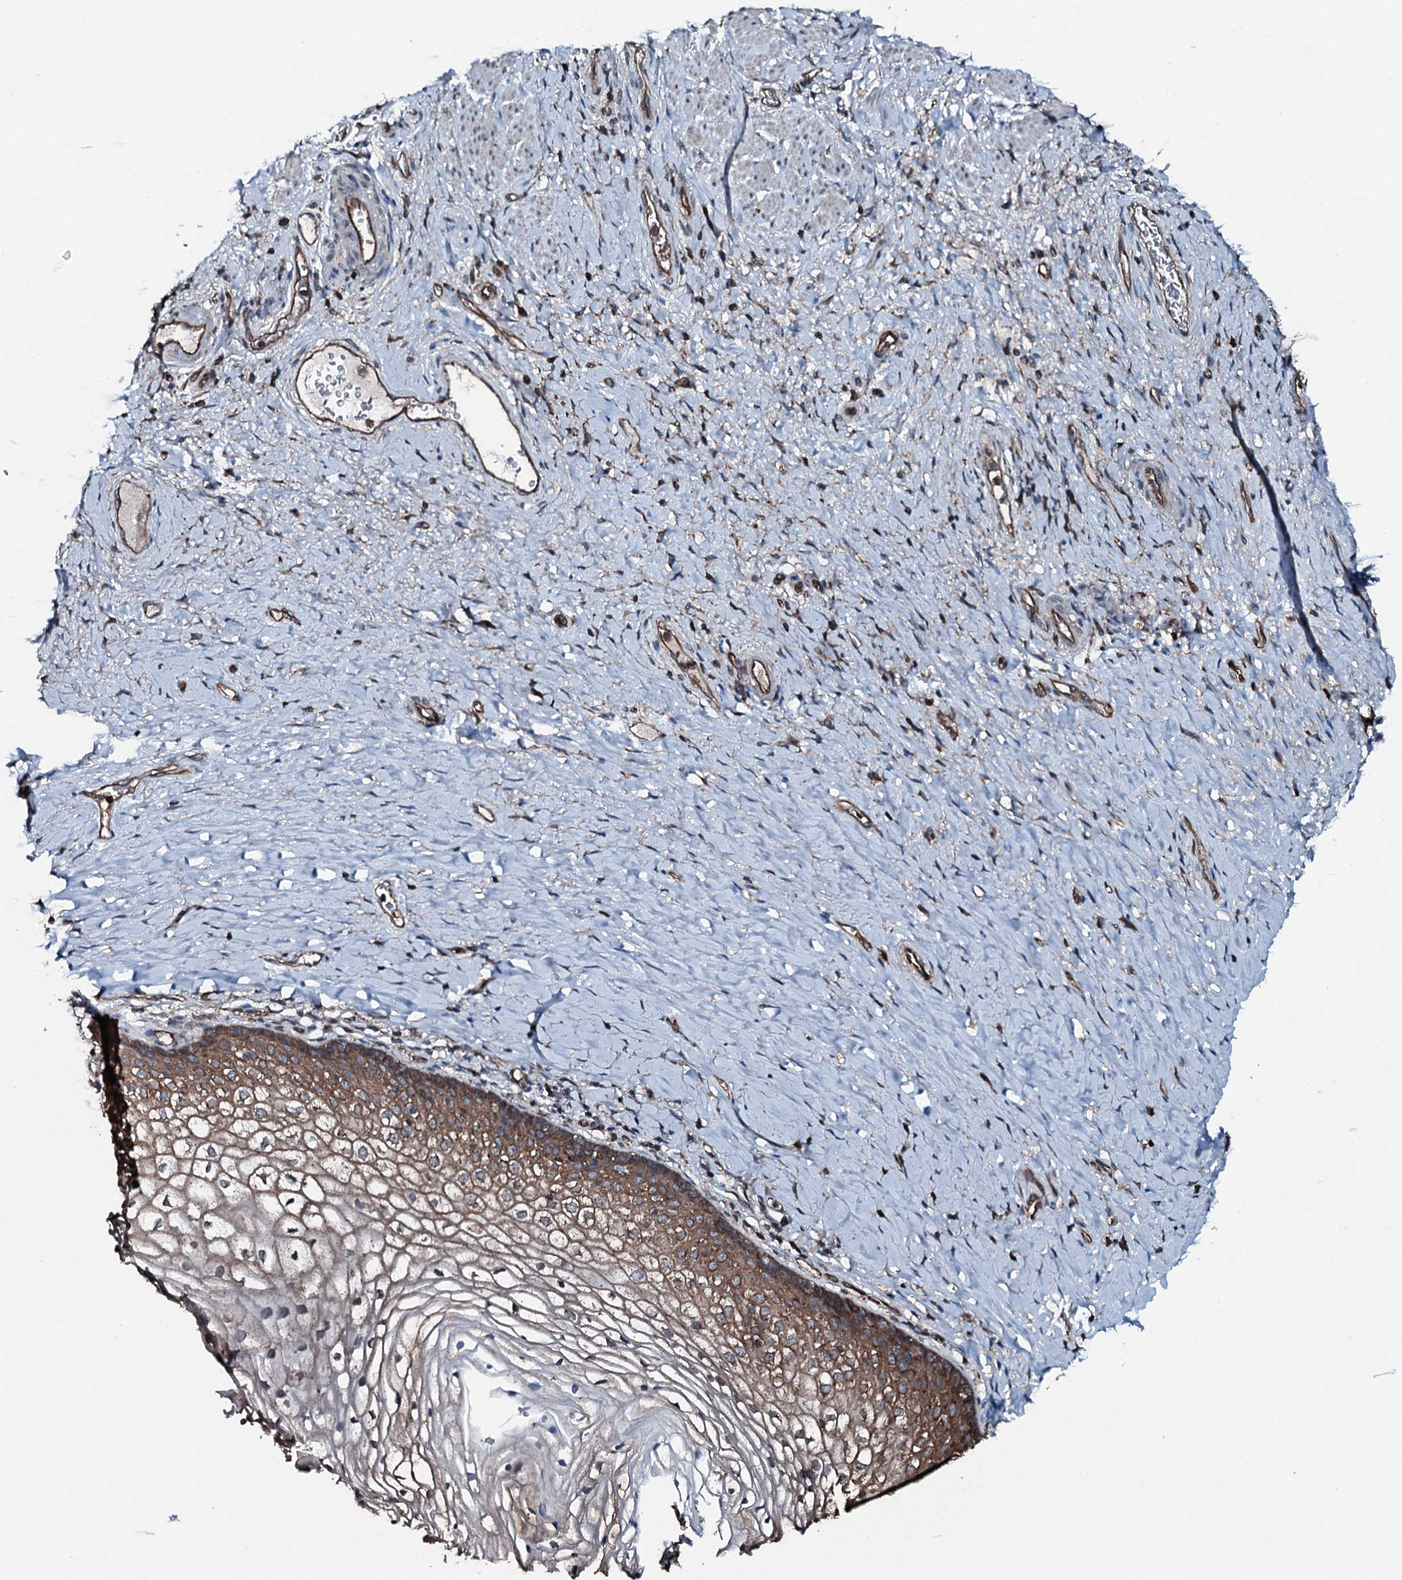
{"staining": {"intensity": "moderate", "quantity": "25%-75%", "location": "cytoplasmic/membranous"}, "tissue": "vagina", "cell_type": "Squamous epithelial cells", "image_type": "normal", "snomed": [{"axis": "morphology", "description": "Normal tissue, NOS"}, {"axis": "topography", "description": "Vagina"}], "caption": "Immunohistochemistry staining of benign vagina, which demonstrates medium levels of moderate cytoplasmic/membranous staining in about 25%-75% of squamous epithelial cells indicating moderate cytoplasmic/membranous protein expression. The staining was performed using DAB (brown) for protein detection and nuclei were counterstained in hematoxylin (blue).", "gene": "SLC25A38", "patient": {"sex": "female", "age": 60}}